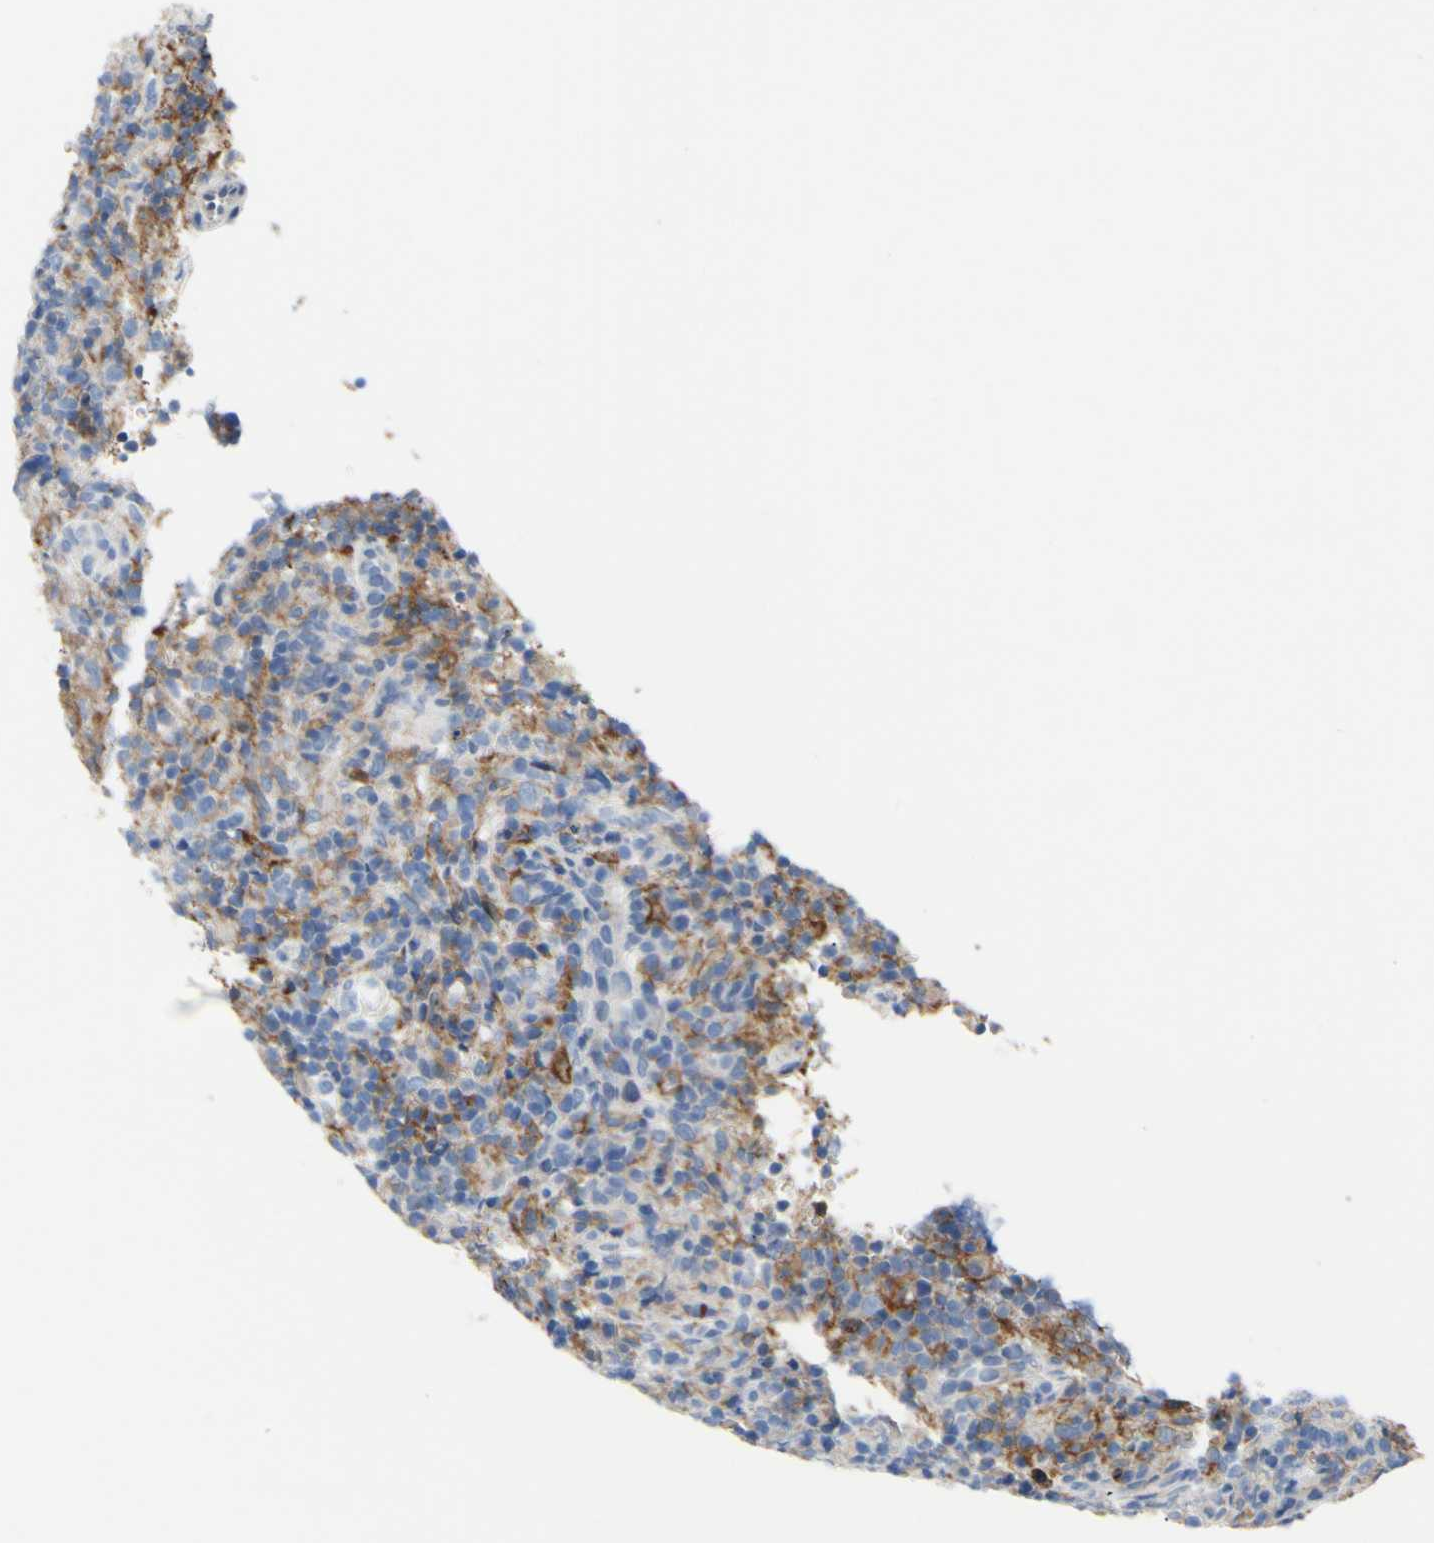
{"staining": {"intensity": "weak", "quantity": "25%-75%", "location": "cytoplasmic/membranous"}, "tissue": "lymphoma", "cell_type": "Tumor cells", "image_type": "cancer", "snomed": [{"axis": "morphology", "description": "Malignant lymphoma, non-Hodgkin's type, High grade"}, {"axis": "topography", "description": "Lymph node"}], "caption": "Immunohistochemistry (IHC) histopathology image of neoplastic tissue: lymphoma stained using IHC reveals low levels of weak protein expression localized specifically in the cytoplasmic/membranous of tumor cells, appearing as a cytoplasmic/membranous brown color.", "gene": "FCGR2A", "patient": {"sex": "female", "age": 76}}